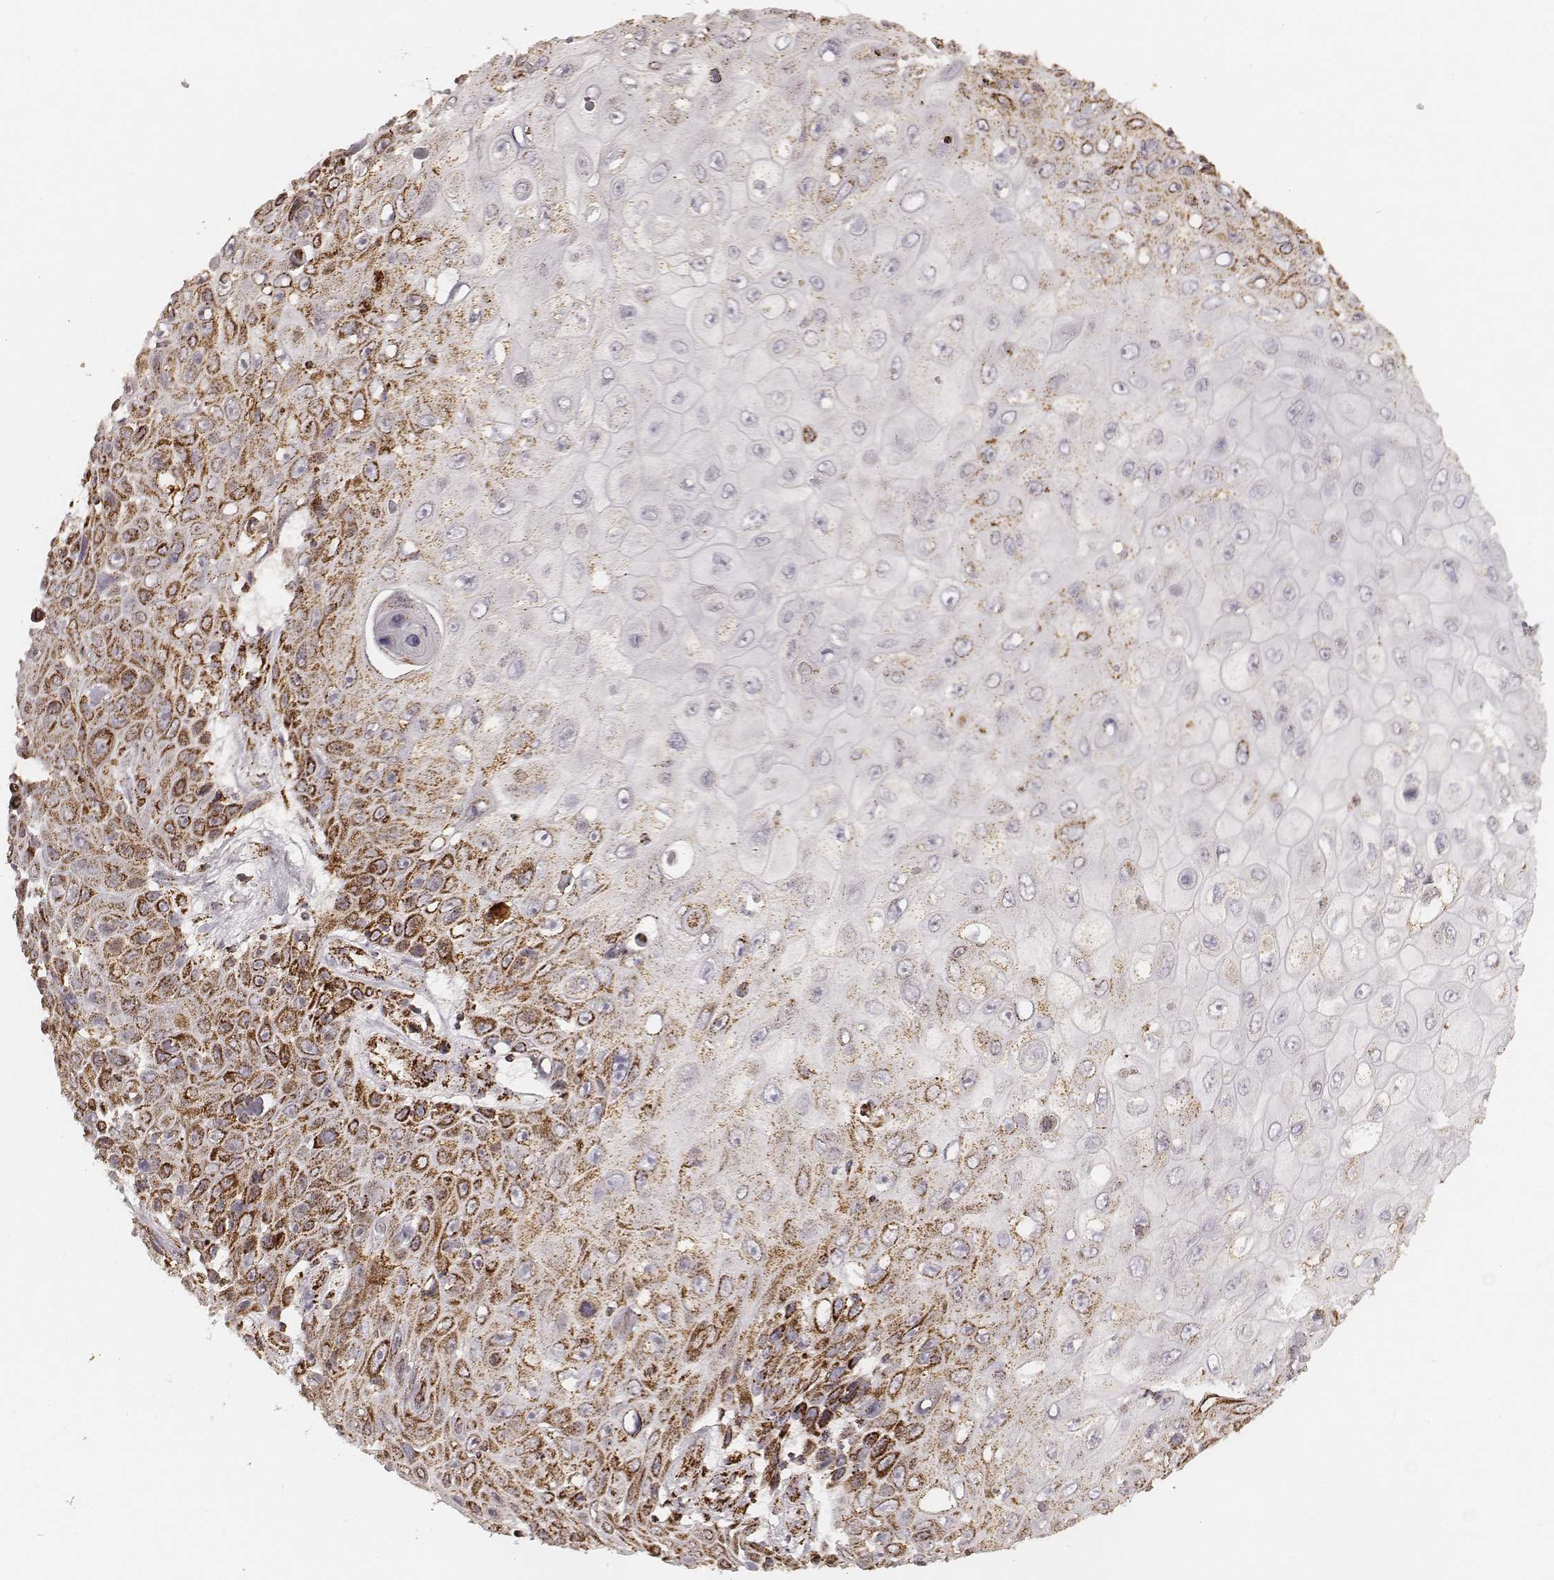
{"staining": {"intensity": "strong", "quantity": ">75%", "location": "cytoplasmic/membranous"}, "tissue": "skin cancer", "cell_type": "Tumor cells", "image_type": "cancer", "snomed": [{"axis": "morphology", "description": "Squamous cell carcinoma, NOS"}, {"axis": "topography", "description": "Skin"}], "caption": "Strong cytoplasmic/membranous positivity is seen in approximately >75% of tumor cells in squamous cell carcinoma (skin).", "gene": "CS", "patient": {"sex": "male", "age": 82}}